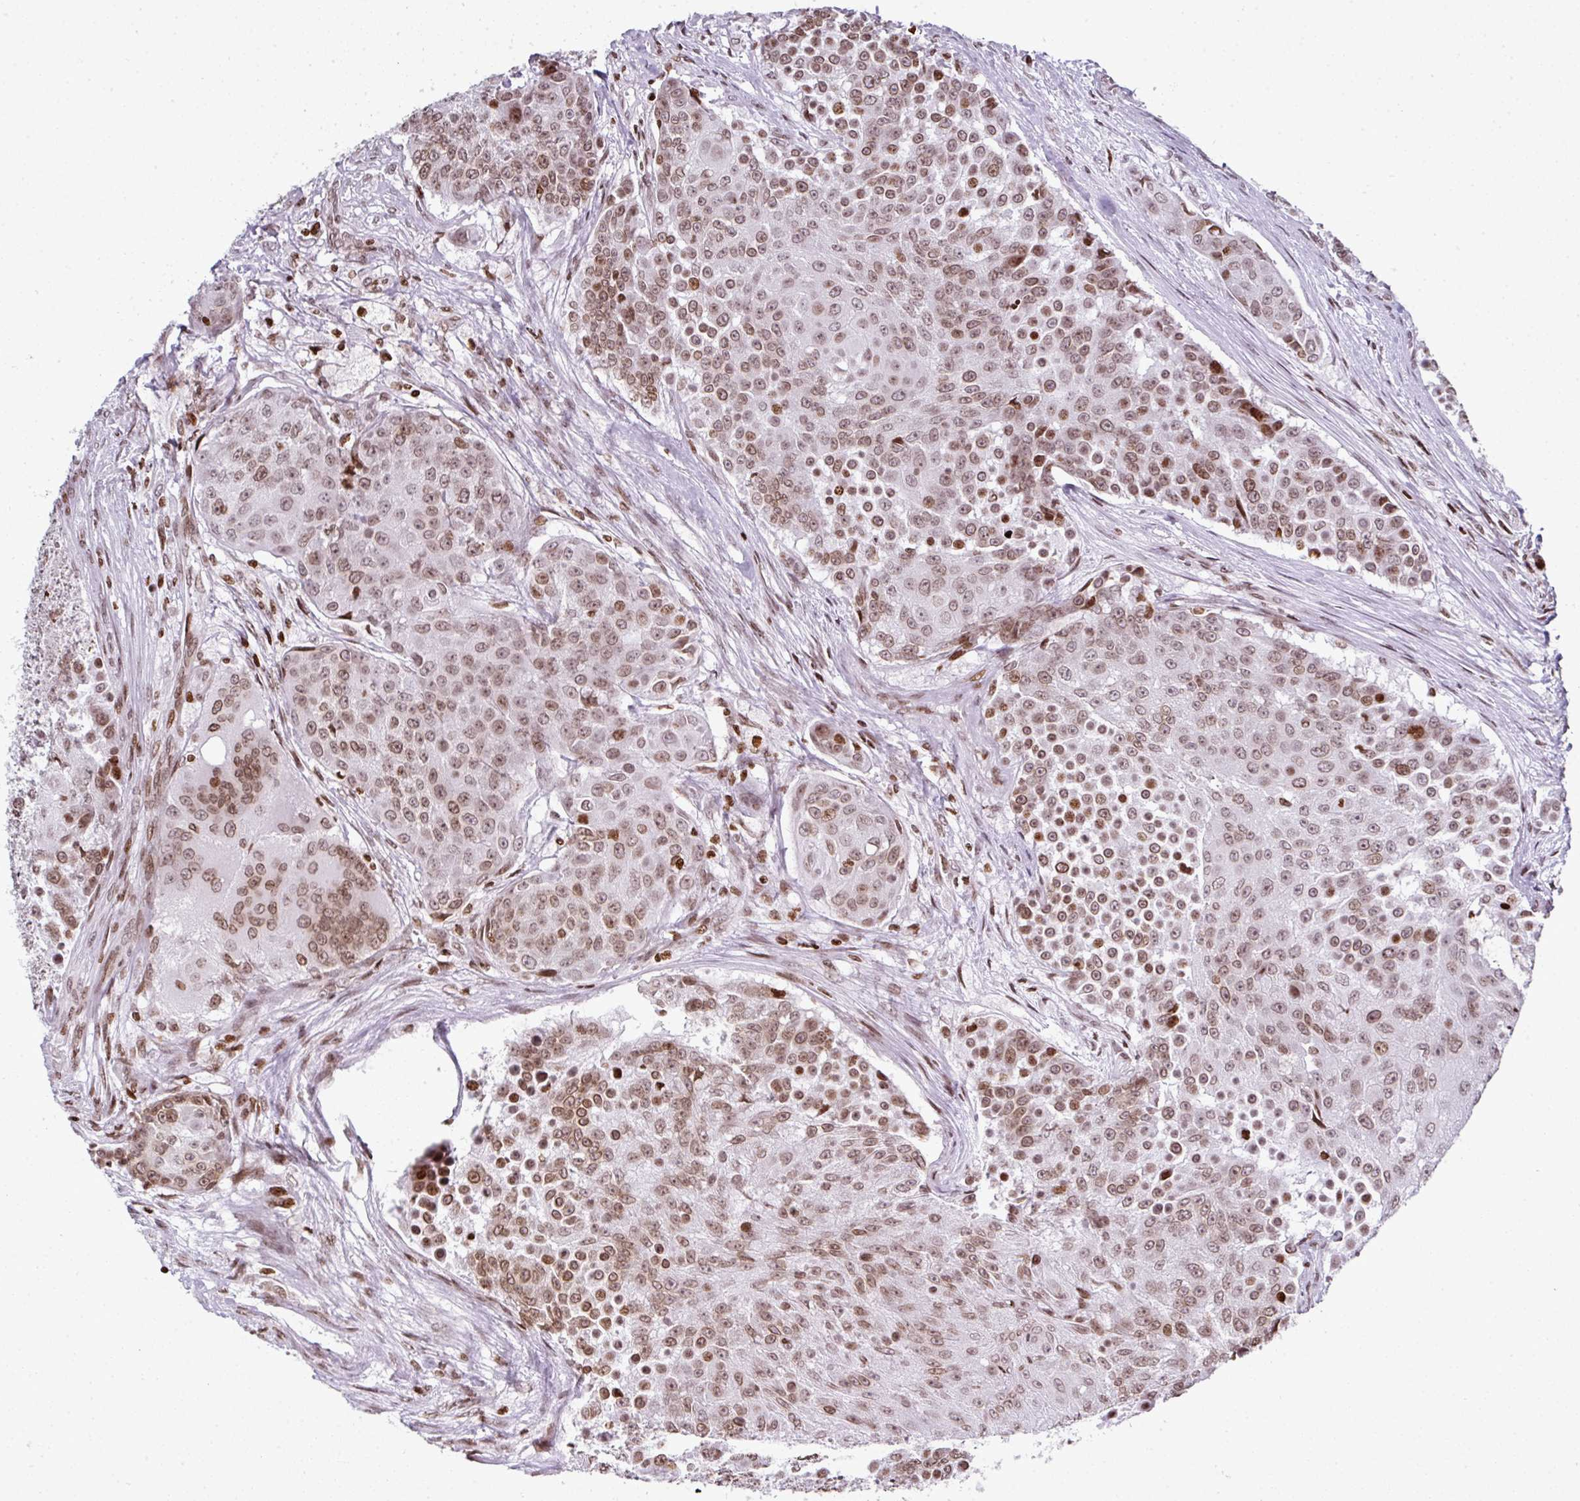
{"staining": {"intensity": "moderate", "quantity": ">75%", "location": "nuclear"}, "tissue": "urothelial cancer", "cell_type": "Tumor cells", "image_type": "cancer", "snomed": [{"axis": "morphology", "description": "Urothelial carcinoma, High grade"}, {"axis": "topography", "description": "Urinary bladder"}], "caption": "Immunohistochemical staining of human urothelial carcinoma (high-grade) displays moderate nuclear protein positivity in about >75% of tumor cells. The staining was performed using DAB, with brown indicating positive protein expression. Nuclei are stained blue with hematoxylin.", "gene": "RASL11A", "patient": {"sex": "female", "age": 63}}